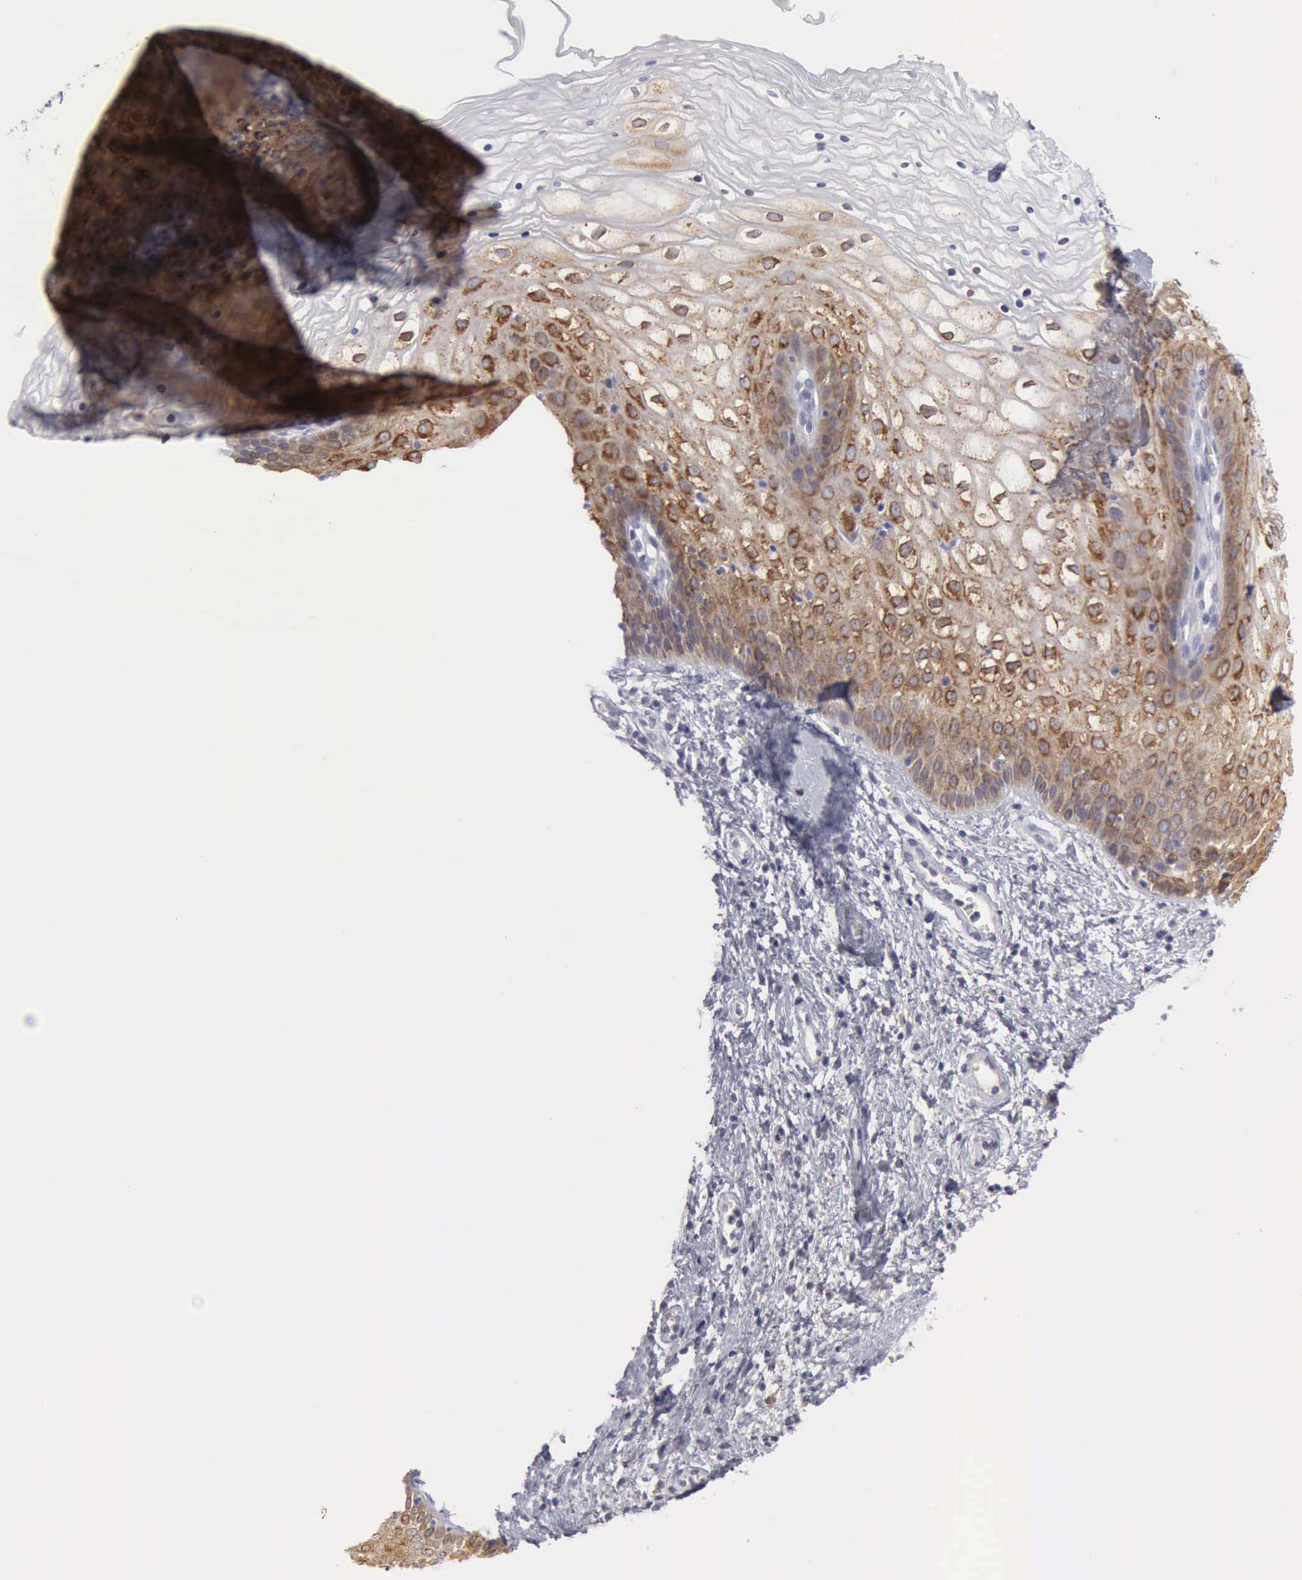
{"staining": {"intensity": "moderate", "quantity": ">75%", "location": "cytoplasmic/membranous"}, "tissue": "vagina", "cell_type": "Squamous epithelial cells", "image_type": "normal", "snomed": [{"axis": "morphology", "description": "Normal tissue, NOS"}, {"axis": "topography", "description": "Vagina"}], "caption": "Protein expression analysis of unremarkable vagina displays moderate cytoplasmic/membranous staining in about >75% of squamous epithelial cells.", "gene": "TFRC", "patient": {"sex": "female", "age": 34}}